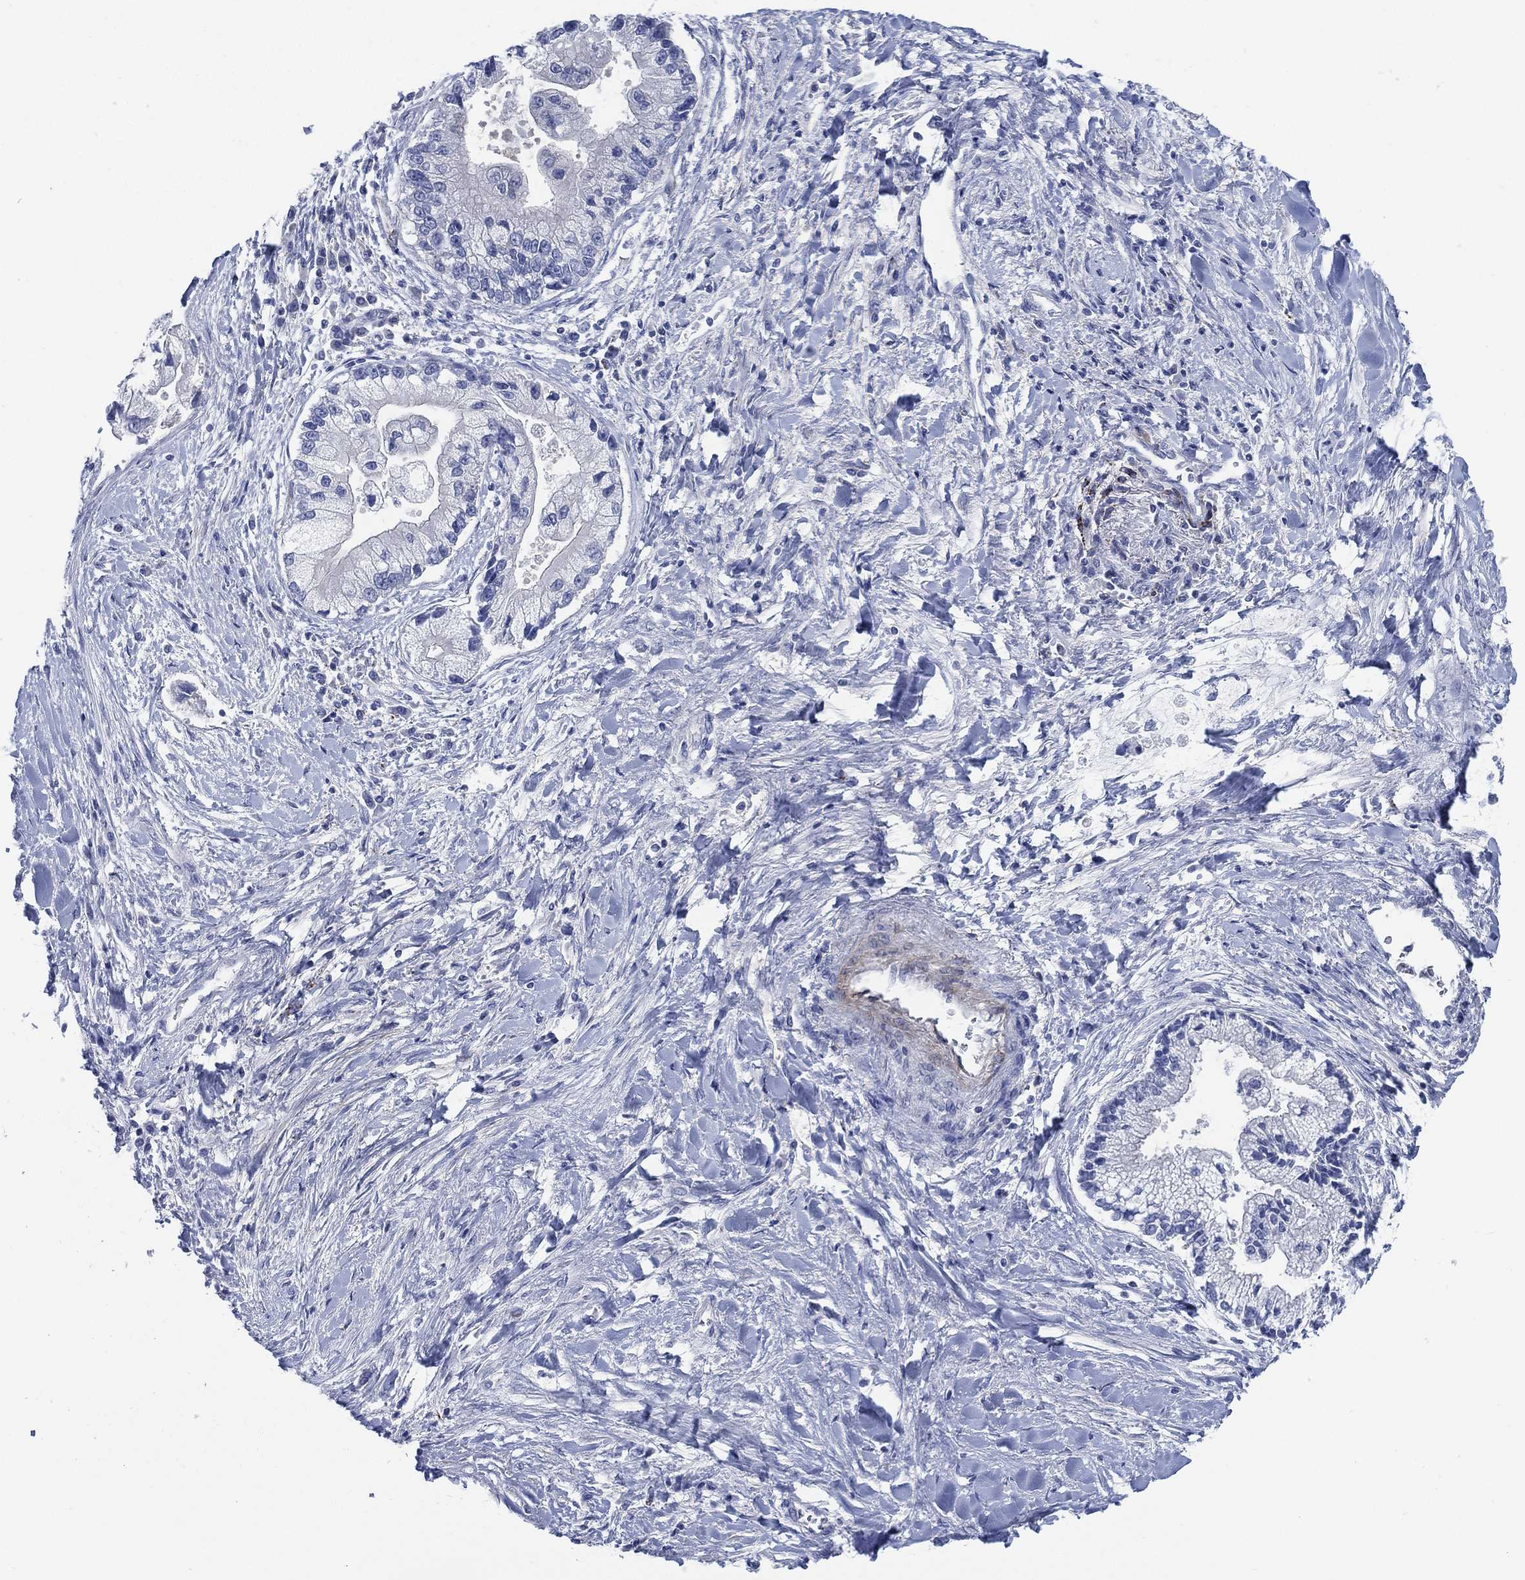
{"staining": {"intensity": "negative", "quantity": "none", "location": "none"}, "tissue": "liver cancer", "cell_type": "Tumor cells", "image_type": "cancer", "snomed": [{"axis": "morphology", "description": "Cholangiocarcinoma"}, {"axis": "topography", "description": "Liver"}], "caption": "IHC photomicrograph of human liver cancer (cholangiocarcinoma) stained for a protein (brown), which exhibits no staining in tumor cells.", "gene": "C5orf46", "patient": {"sex": "male", "age": 50}}